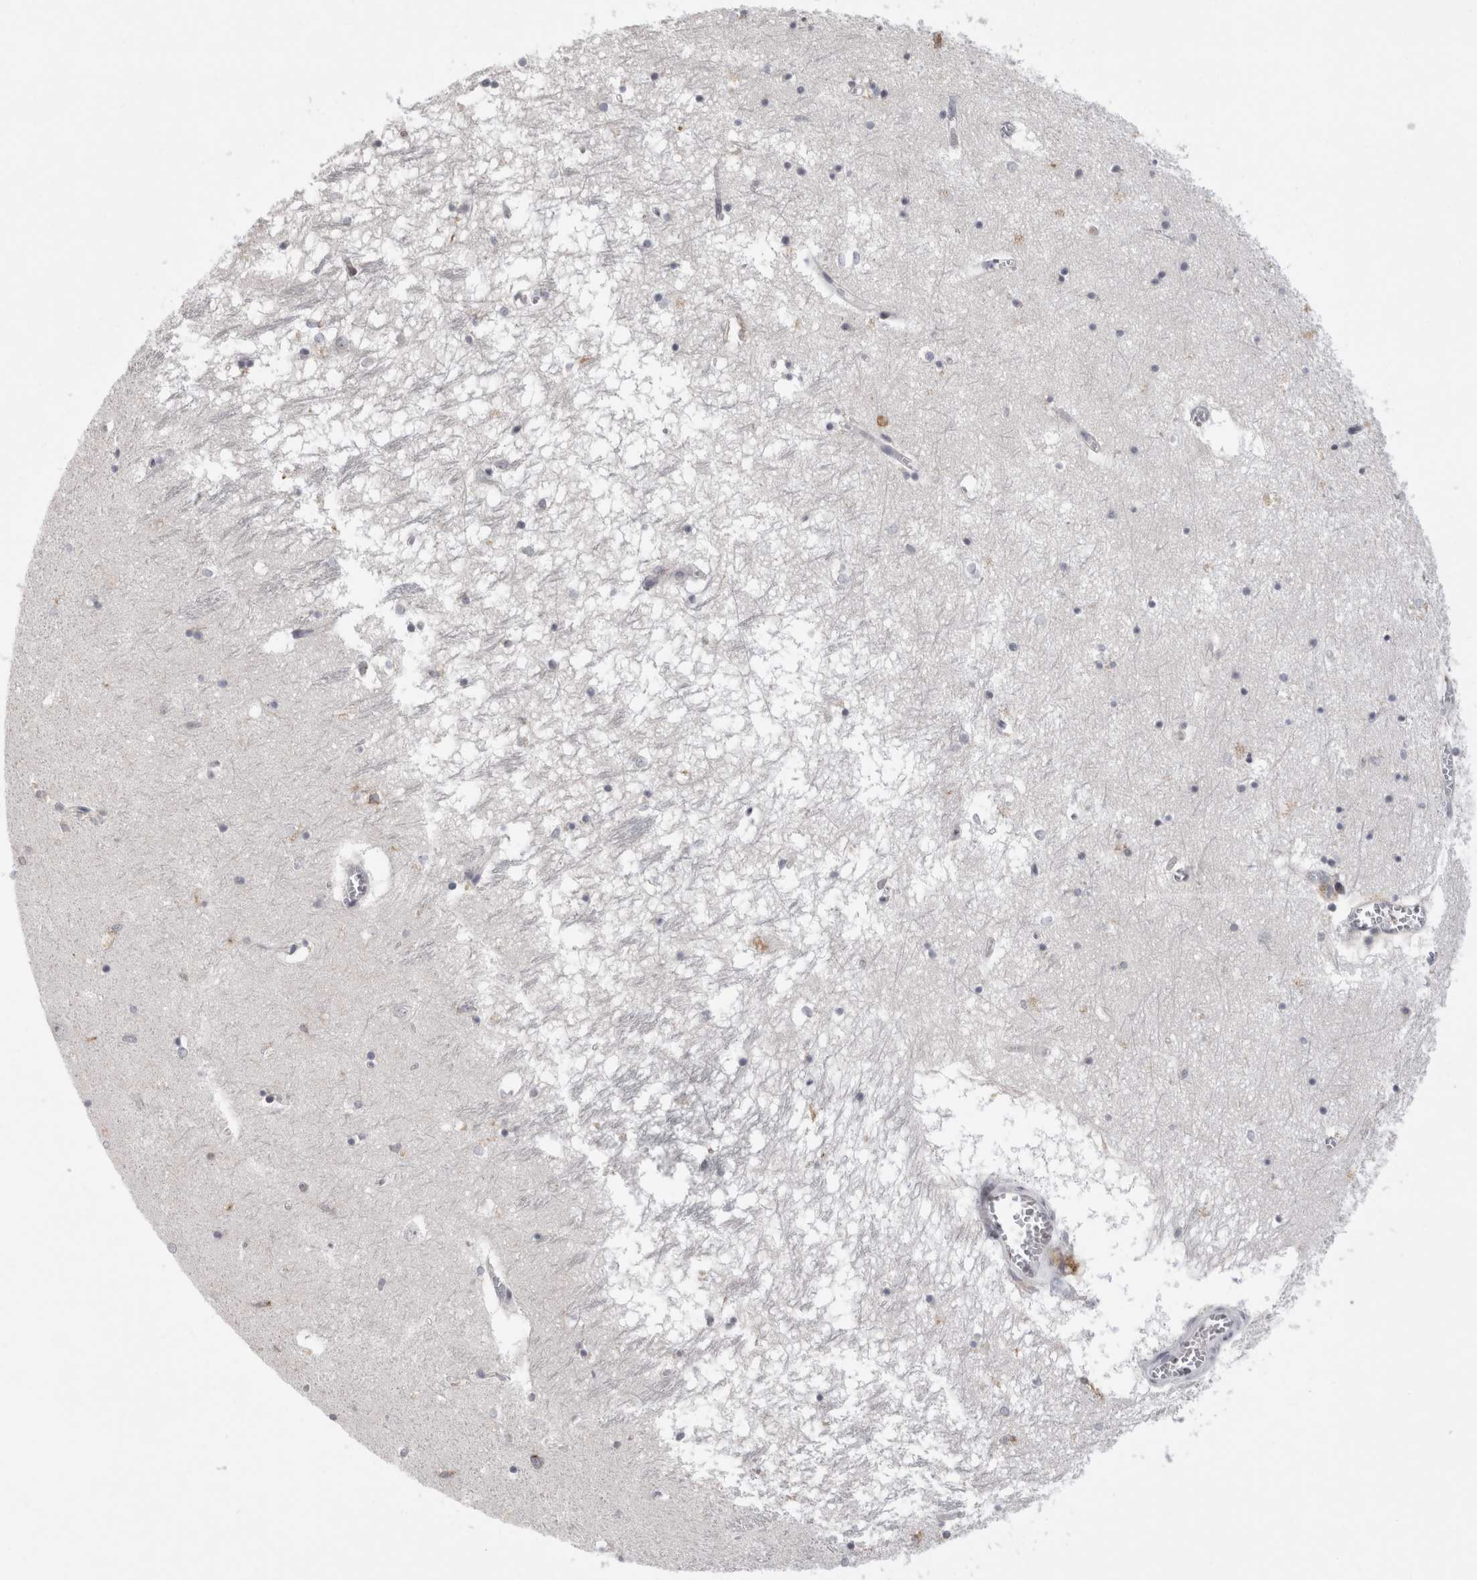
{"staining": {"intensity": "negative", "quantity": "none", "location": "none"}, "tissue": "hippocampus", "cell_type": "Glial cells", "image_type": "normal", "snomed": [{"axis": "morphology", "description": "Normal tissue, NOS"}, {"axis": "topography", "description": "Hippocampus"}], "caption": "Immunohistochemical staining of unremarkable human hippocampus demonstrates no significant positivity in glial cells. The staining was performed using DAB (3,3'-diaminobenzidine) to visualize the protein expression in brown, while the nuclei were stained in blue with hematoxylin (Magnification: 20x).", "gene": "SRARP", "patient": {"sex": "male", "age": 70}}